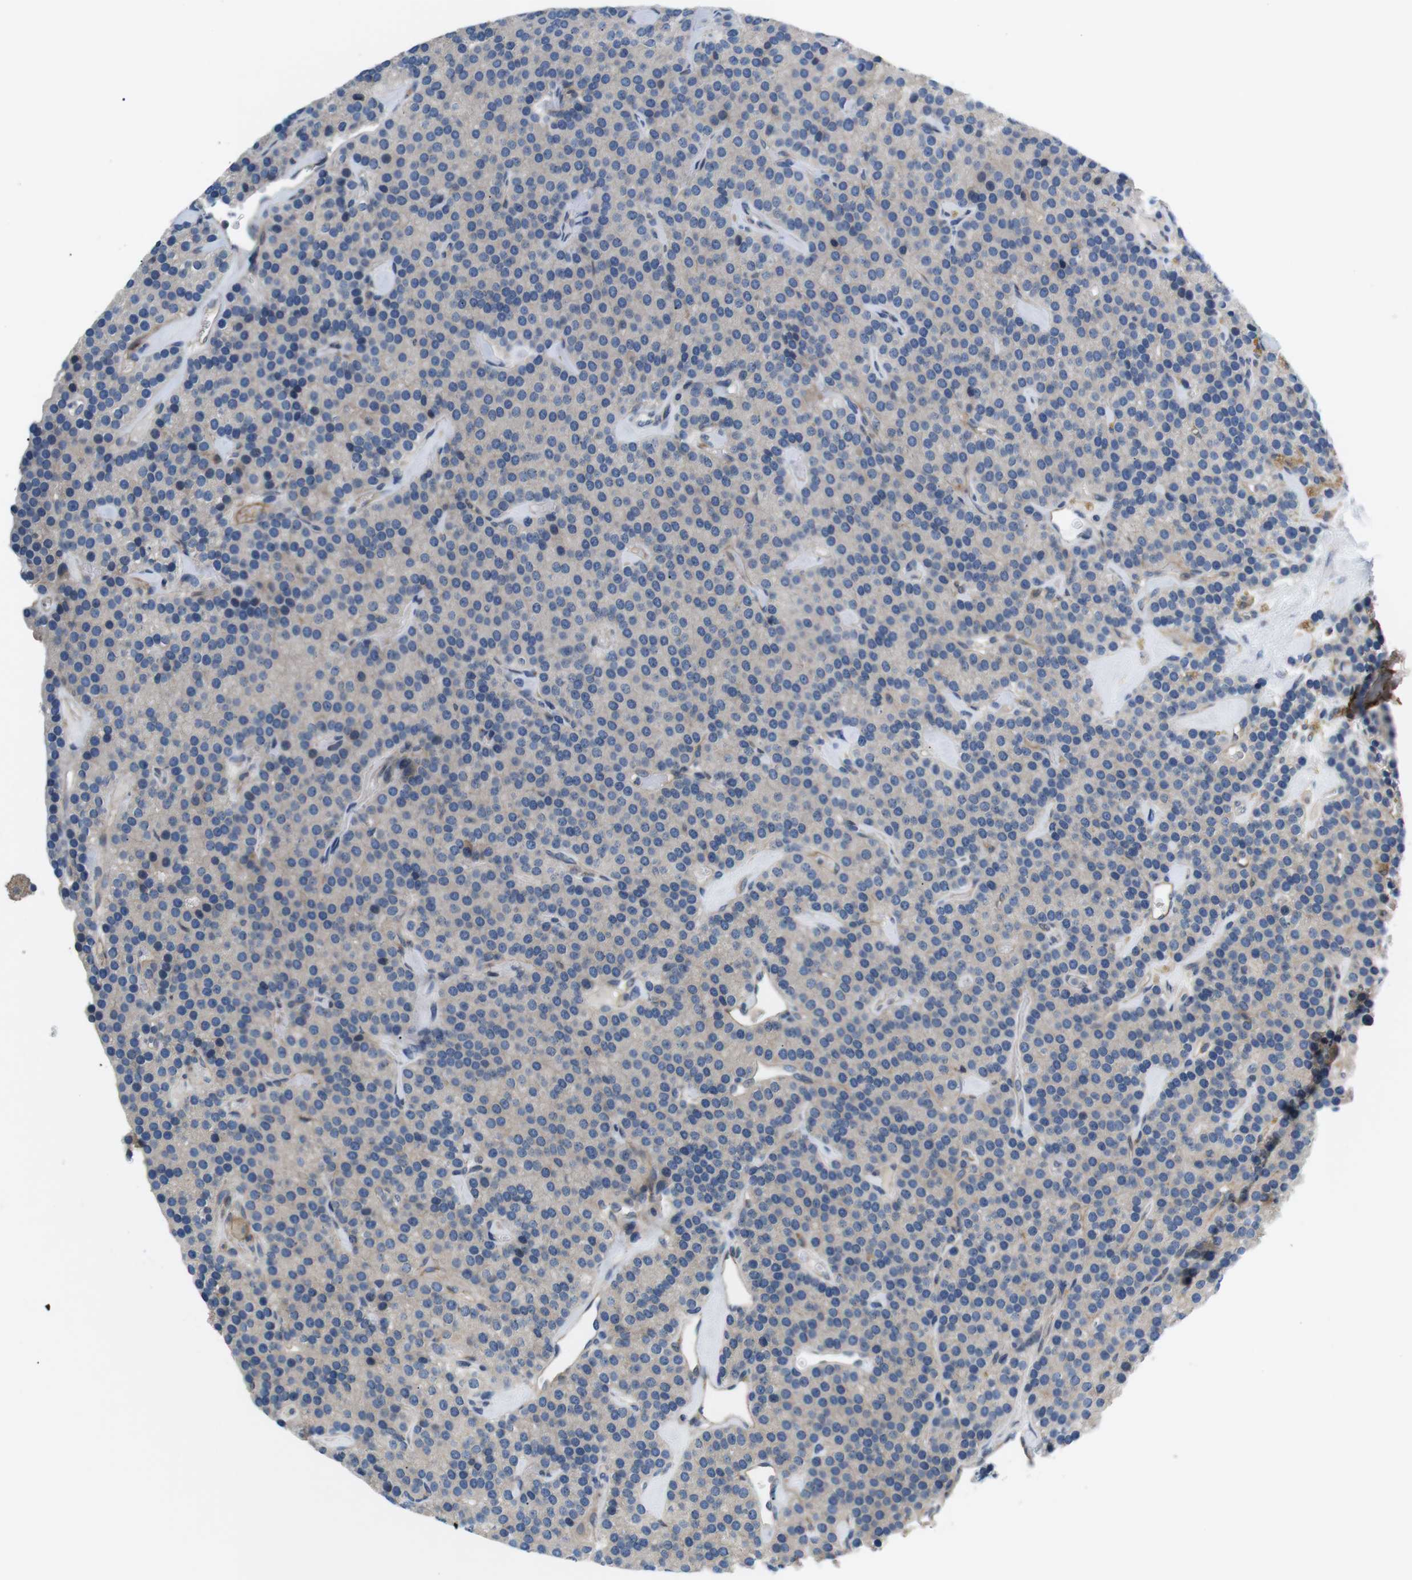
{"staining": {"intensity": "negative", "quantity": "none", "location": "none"}, "tissue": "parathyroid gland", "cell_type": "Glandular cells", "image_type": "normal", "snomed": [{"axis": "morphology", "description": "Normal tissue, NOS"}, {"axis": "morphology", "description": "Adenoma, NOS"}, {"axis": "topography", "description": "Parathyroid gland"}], "caption": "Parathyroid gland was stained to show a protein in brown. There is no significant positivity in glandular cells. (DAB IHC with hematoxylin counter stain).", "gene": "SLC30A1", "patient": {"sex": "female", "age": 86}}